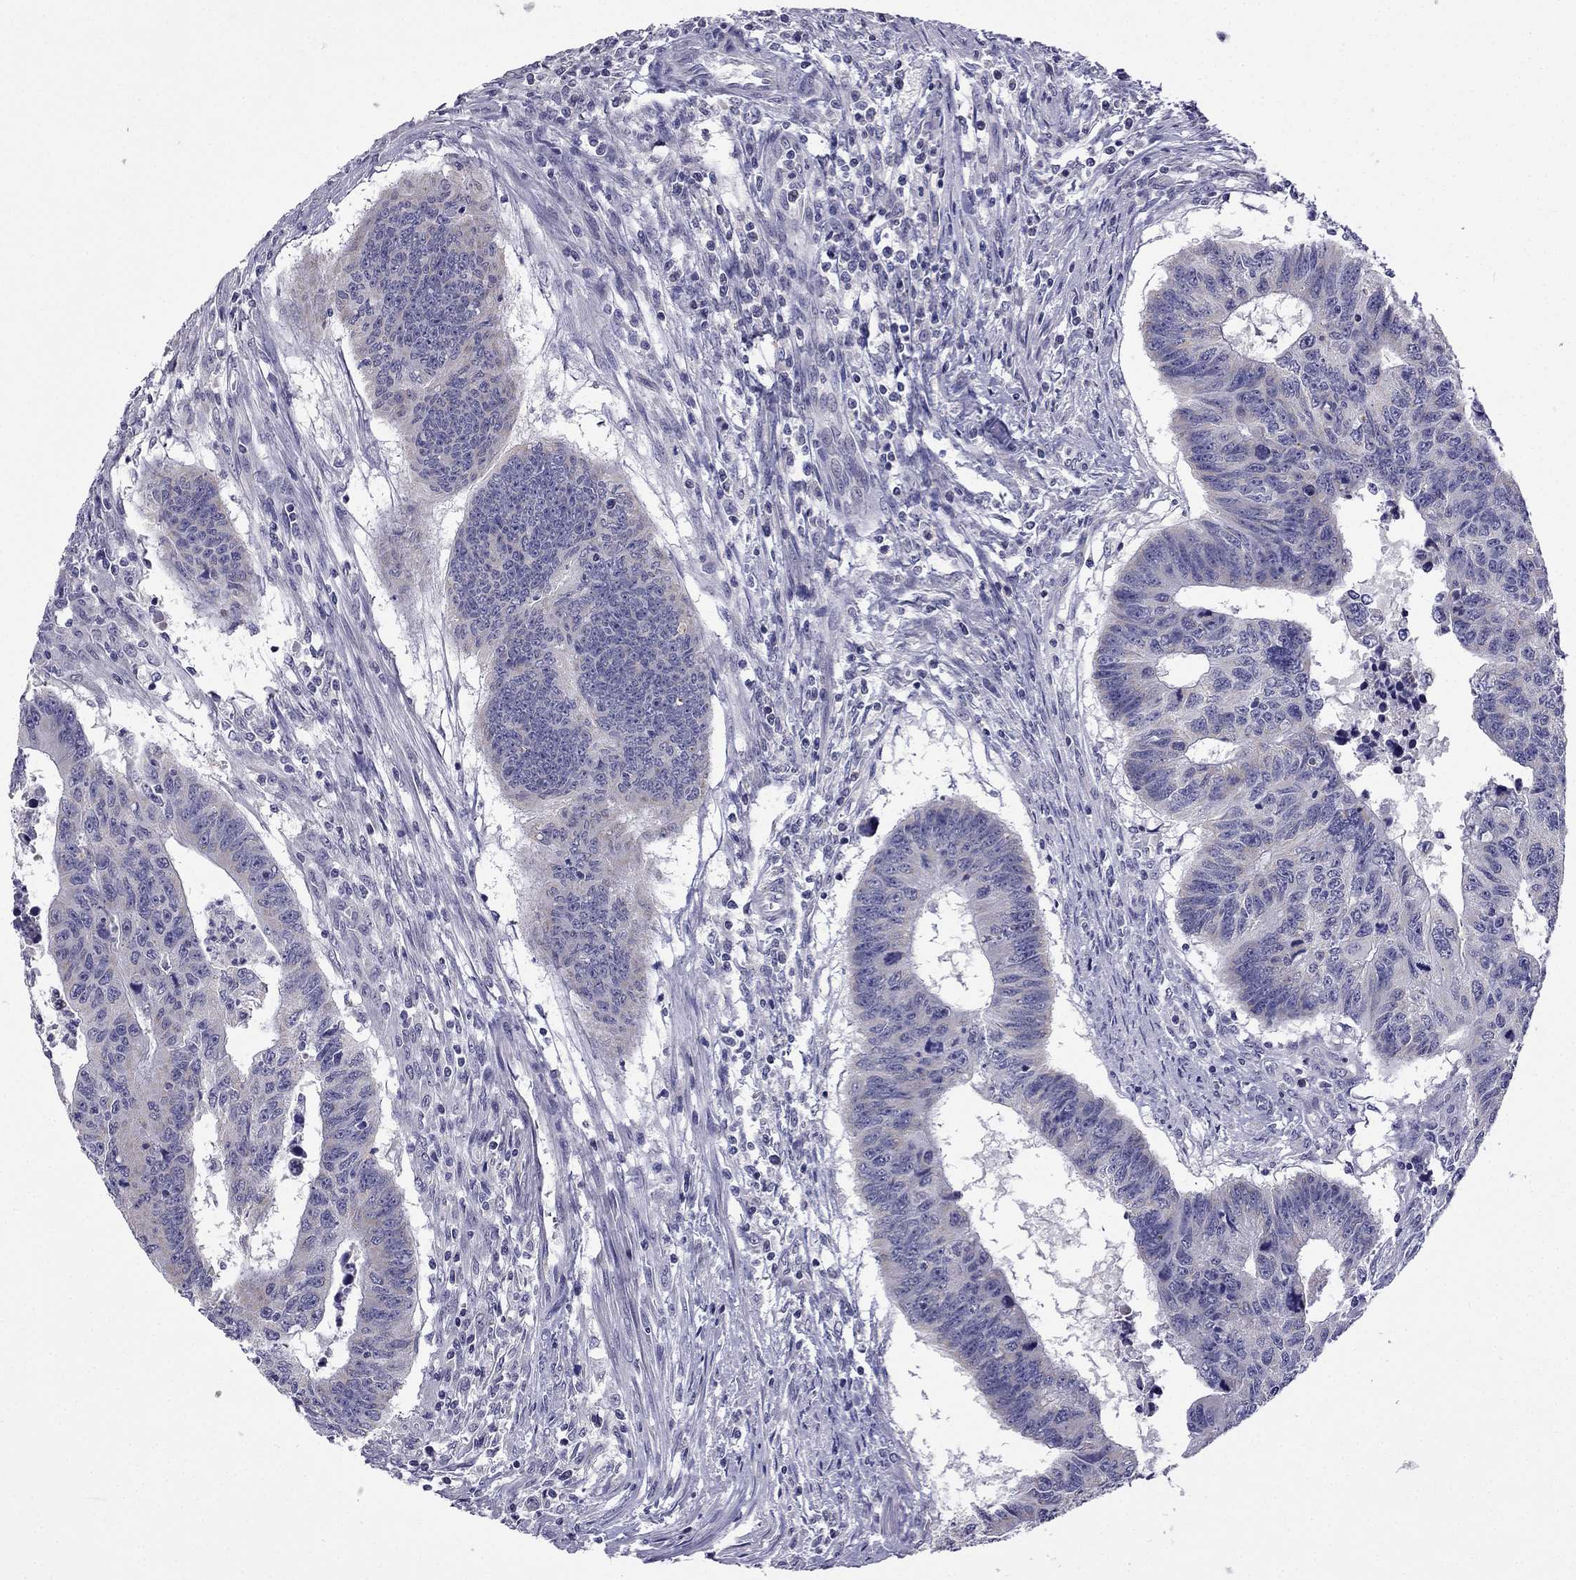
{"staining": {"intensity": "negative", "quantity": "none", "location": "none"}, "tissue": "colorectal cancer", "cell_type": "Tumor cells", "image_type": "cancer", "snomed": [{"axis": "morphology", "description": "Adenocarcinoma, NOS"}, {"axis": "topography", "description": "Rectum"}], "caption": "The micrograph demonstrates no significant expression in tumor cells of colorectal adenocarcinoma.", "gene": "C5orf49", "patient": {"sex": "female", "age": 85}}